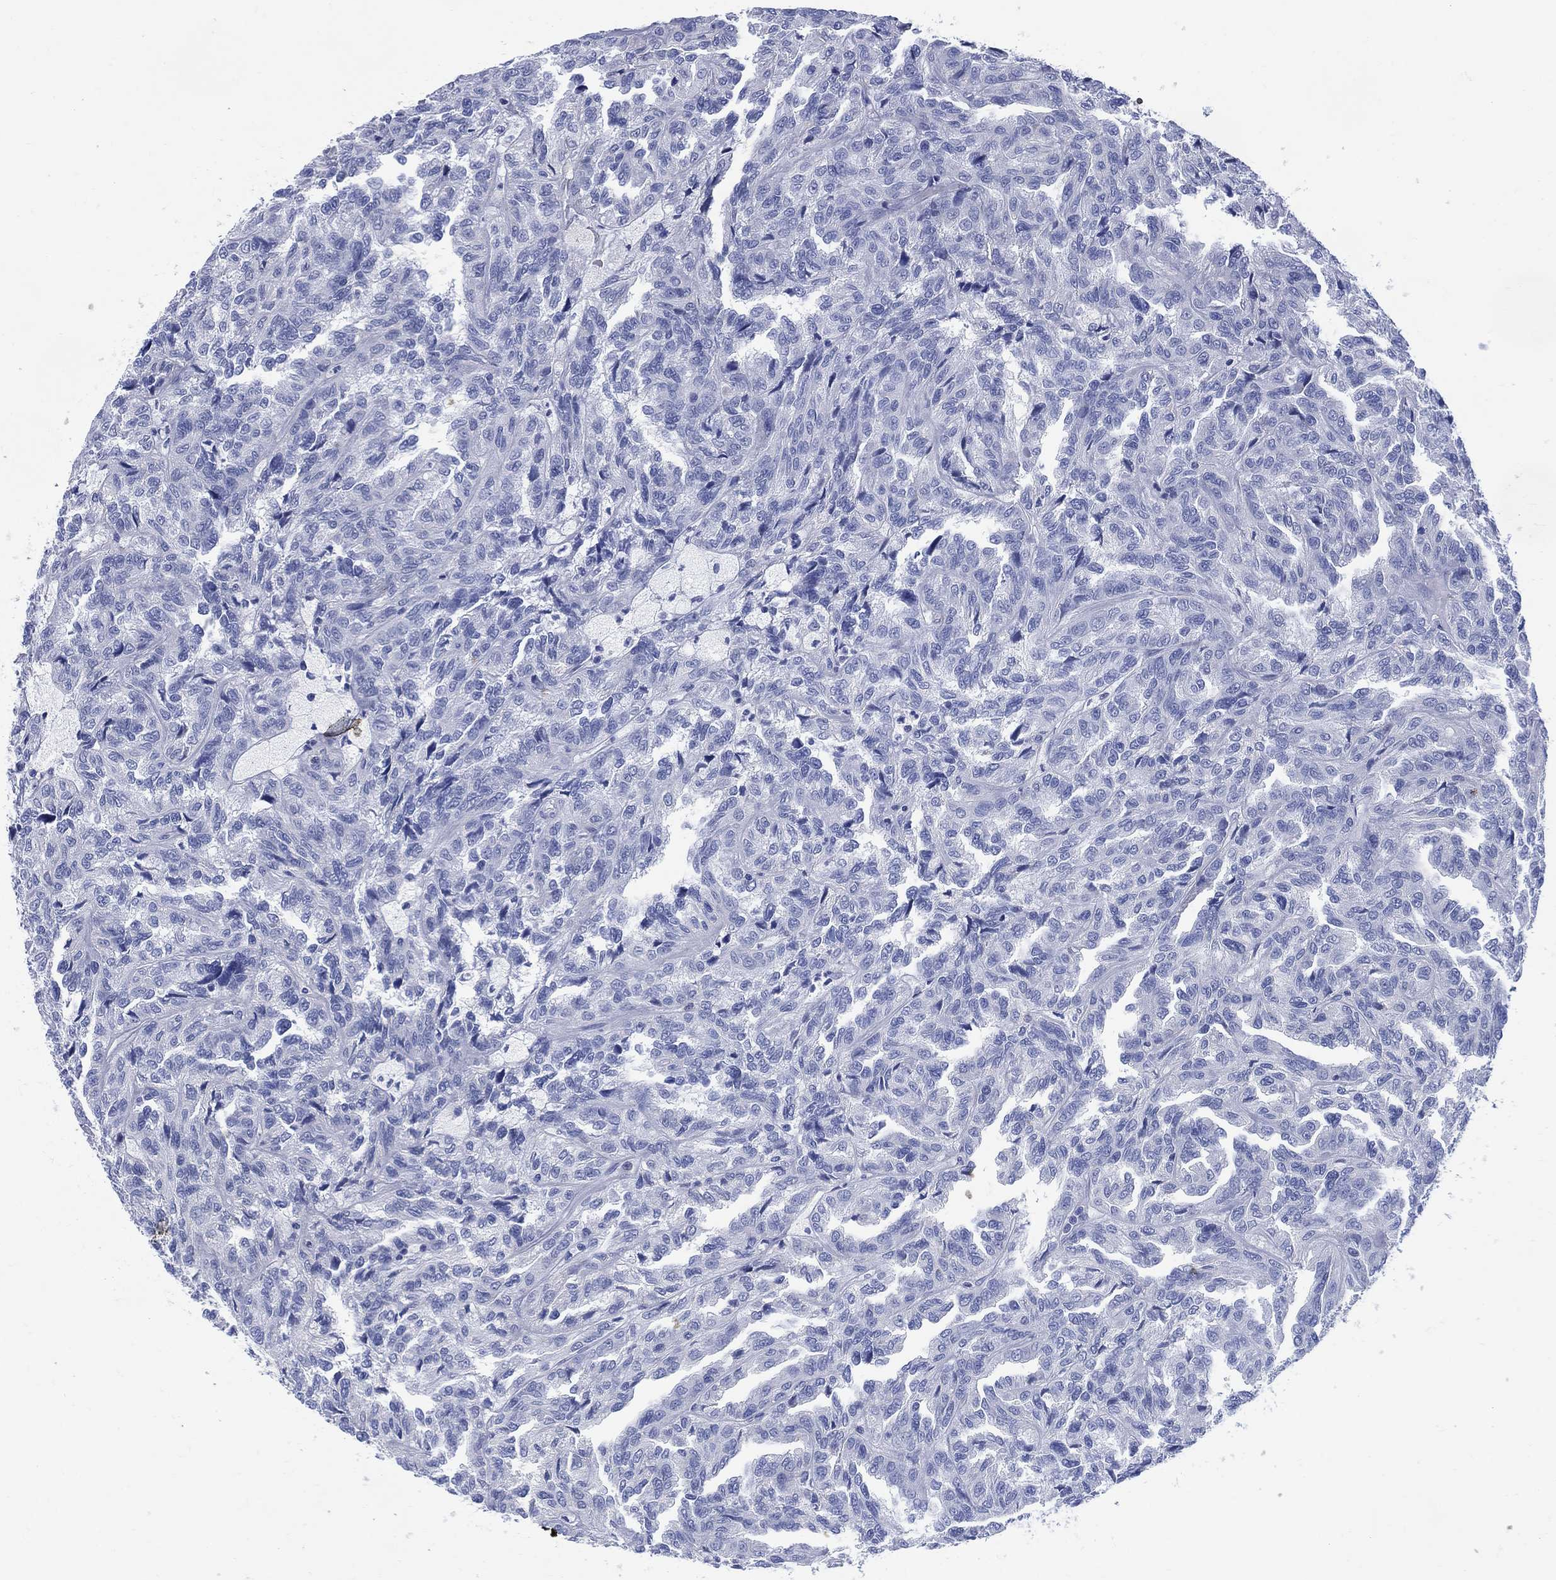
{"staining": {"intensity": "negative", "quantity": "none", "location": "none"}, "tissue": "renal cancer", "cell_type": "Tumor cells", "image_type": "cancer", "snomed": [{"axis": "morphology", "description": "Adenocarcinoma, NOS"}, {"axis": "topography", "description": "Kidney"}], "caption": "Renal adenocarcinoma was stained to show a protein in brown. There is no significant staining in tumor cells. (DAB IHC, high magnification).", "gene": "DDI1", "patient": {"sex": "male", "age": 79}}